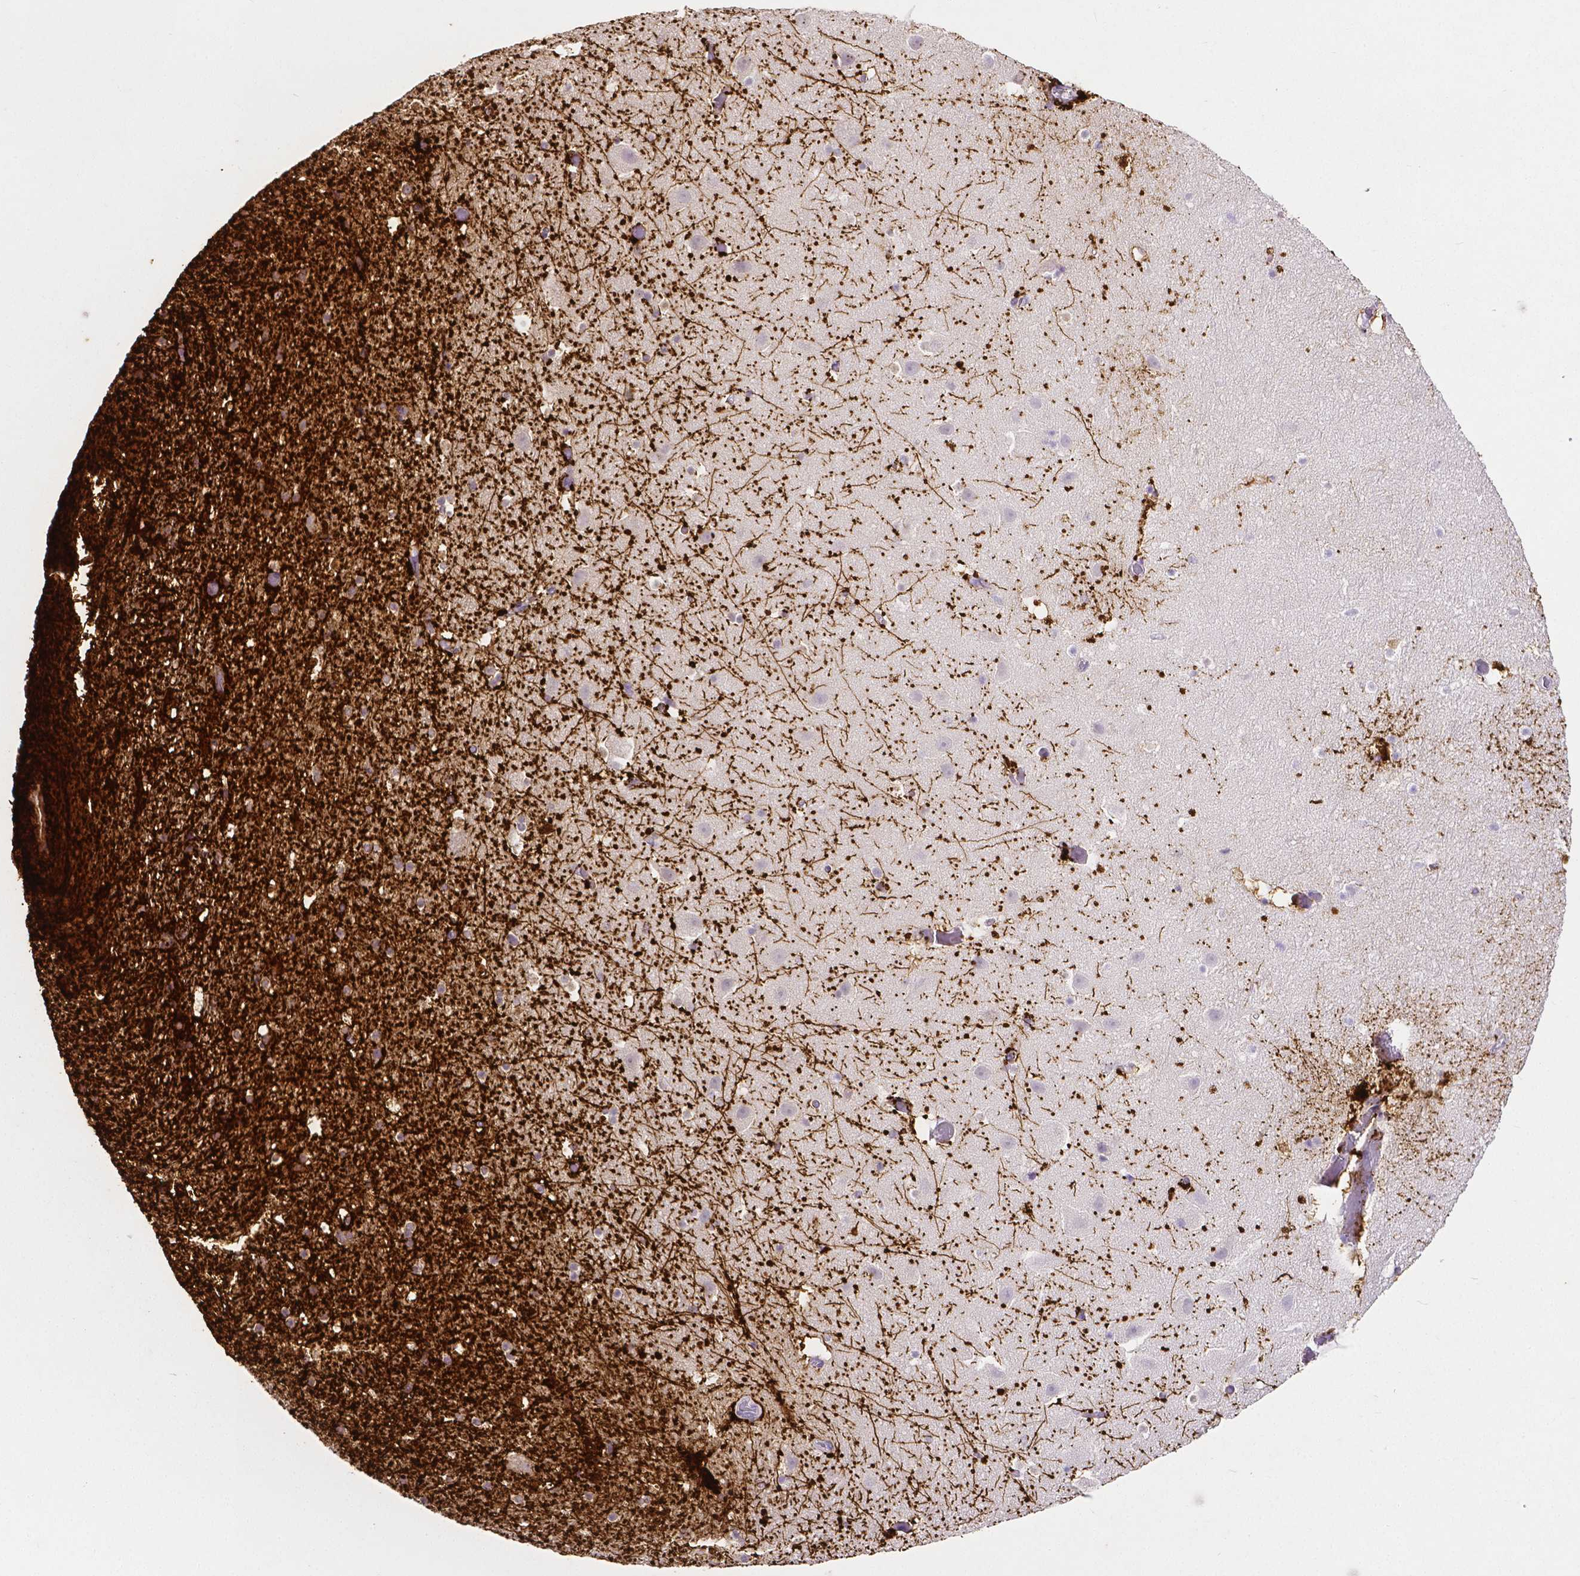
{"staining": {"intensity": "strong", "quantity": "<25%", "location": "cytoplasmic/membranous"}, "tissue": "hippocampus", "cell_type": "Glial cells", "image_type": "normal", "snomed": [{"axis": "morphology", "description": "Normal tissue, NOS"}, {"axis": "topography", "description": "Hippocampus"}], "caption": "Immunohistochemistry histopathology image of benign hippocampus stained for a protein (brown), which exhibits medium levels of strong cytoplasmic/membranous expression in approximately <25% of glial cells.", "gene": "SLC22A2", "patient": {"sex": "male", "age": 26}}